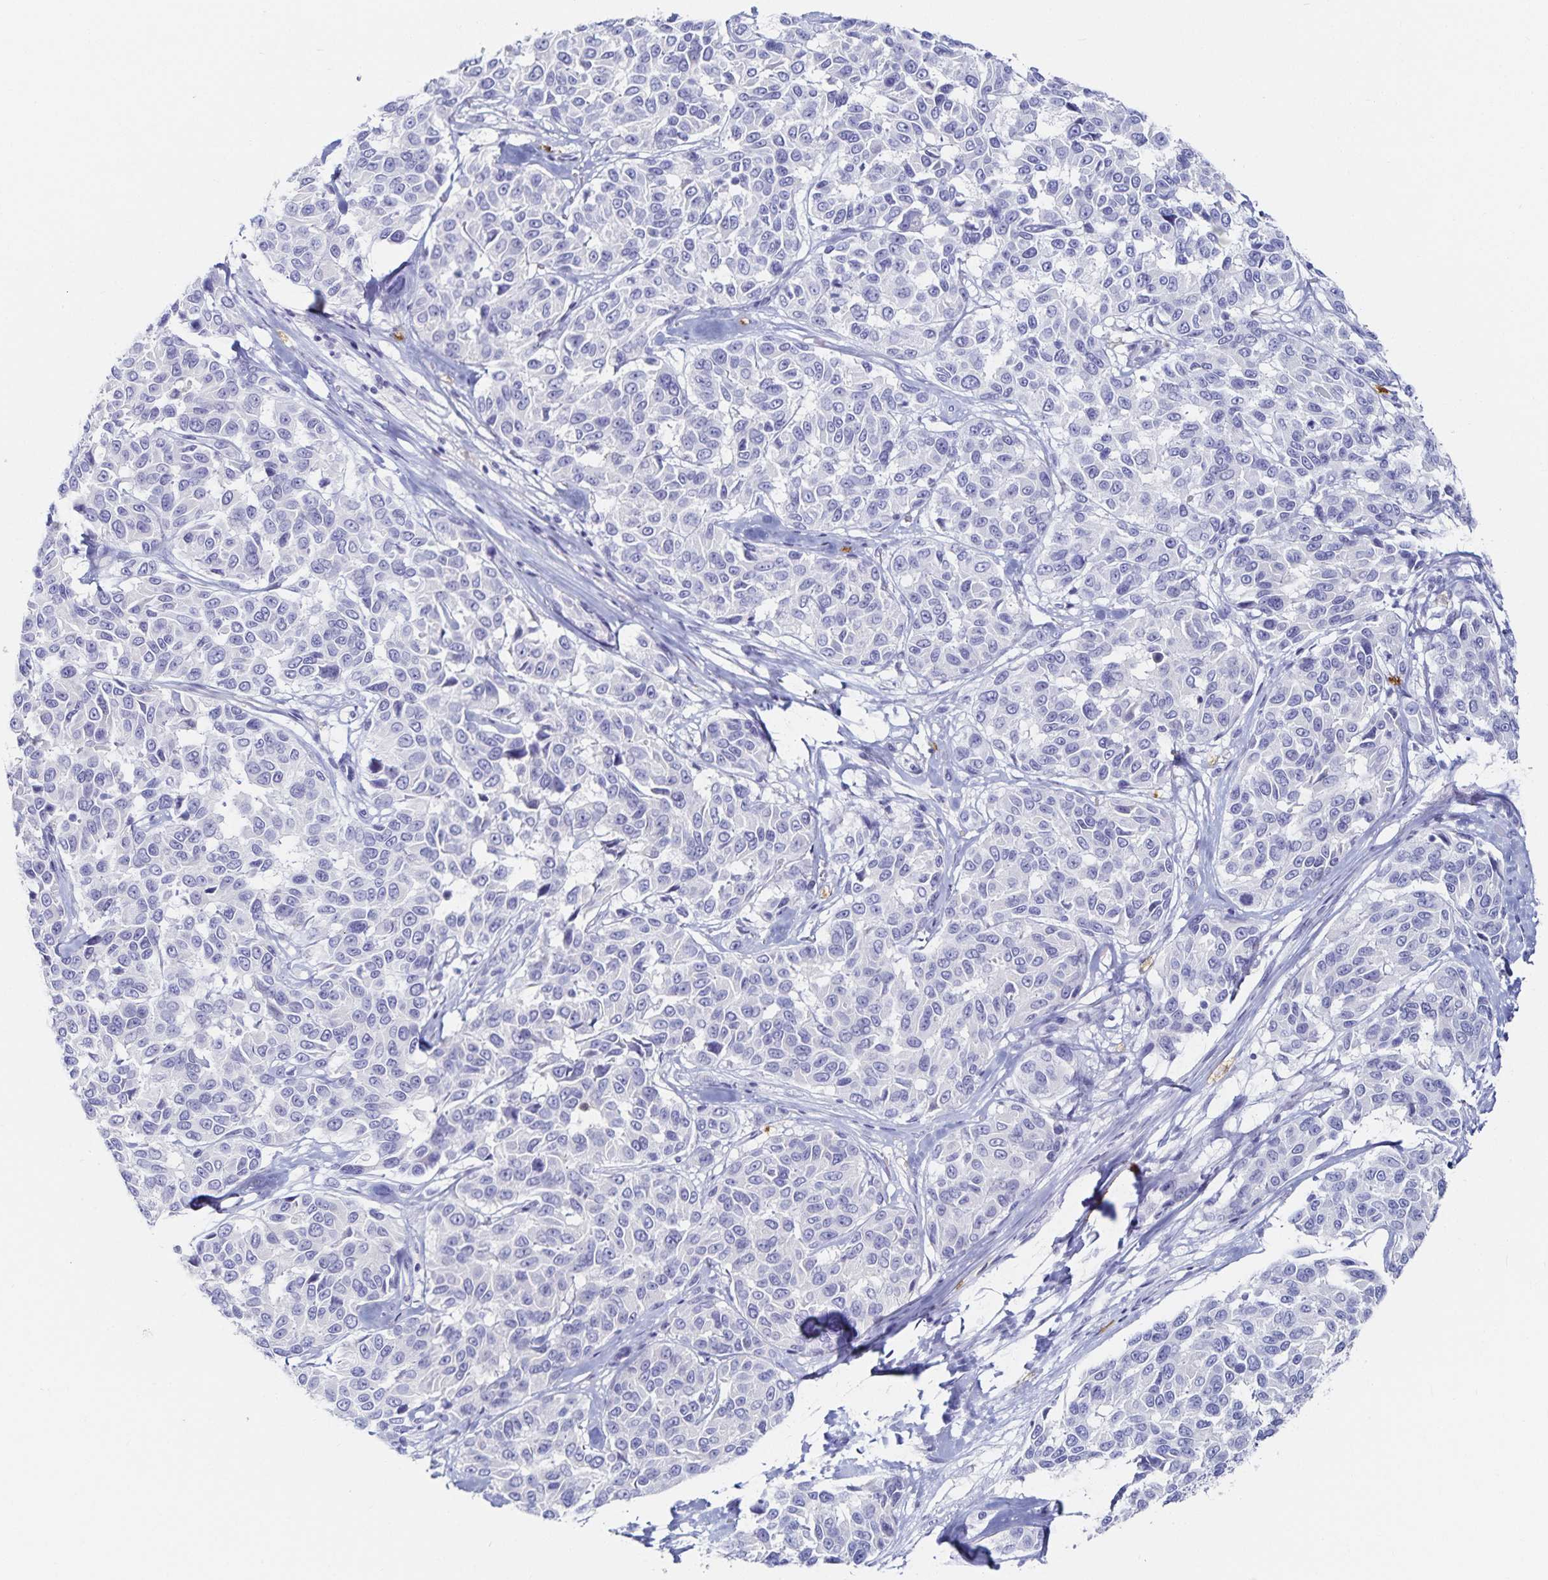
{"staining": {"intensity": "negative", "quantity": "none", "location": "none"}, "tissue": "melanoma", "cell_type": "Tumor cells", "image_type": "cancer", "snomed": [{"axis": "morphology", "description": "Malignant melanoma, NOS"}, {"axis": "topography", "description": "Skin"}], "caption": "Protein analysis of melanoma displays no significant positivity in tumor cells. (DAB (3,3'-diaminobenzidine) immunohistochemistry, high magnification).", "gene": "TNIP1", "patient": {"sex": "female", "age": 66}}